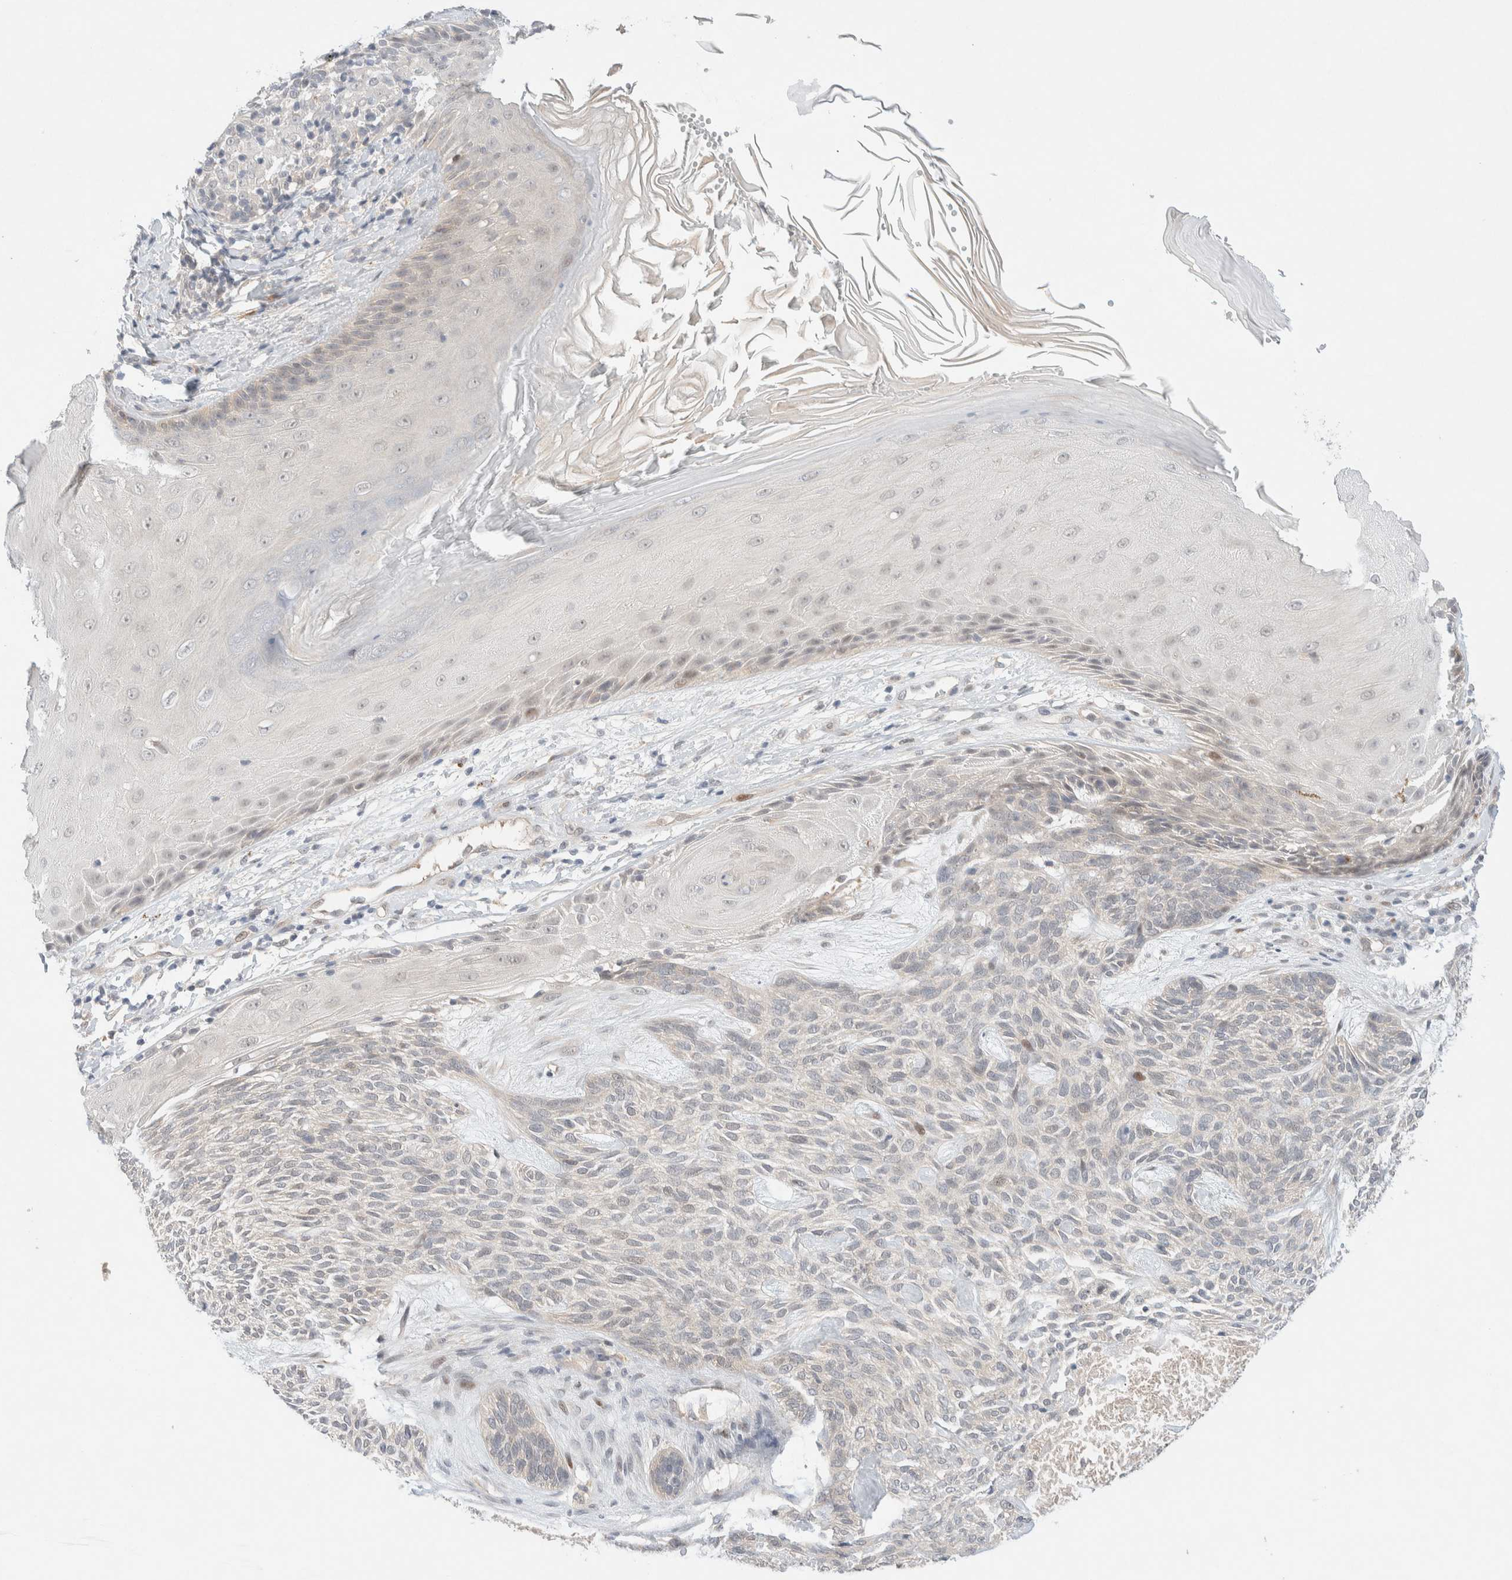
{"staining": {"intensity": "negative", "quantity": "none", "location": "none"}, "tissue": "skin cancer", "cell_type": "Tumor cells", "image_type": "cancer", "snomed": [{"axis": "morphology", "description": "Basal cell carcinoma"}, {"axis": "topography", "description": "Skin"}], "caption": "Human skin cancer (basal cell carcinoma) stained for a protein using immunohistochemistry (IHC) reveals no expression in tumor cells.", "gene": "CHKA", "patient": {"sex": "male", "age": 55}}